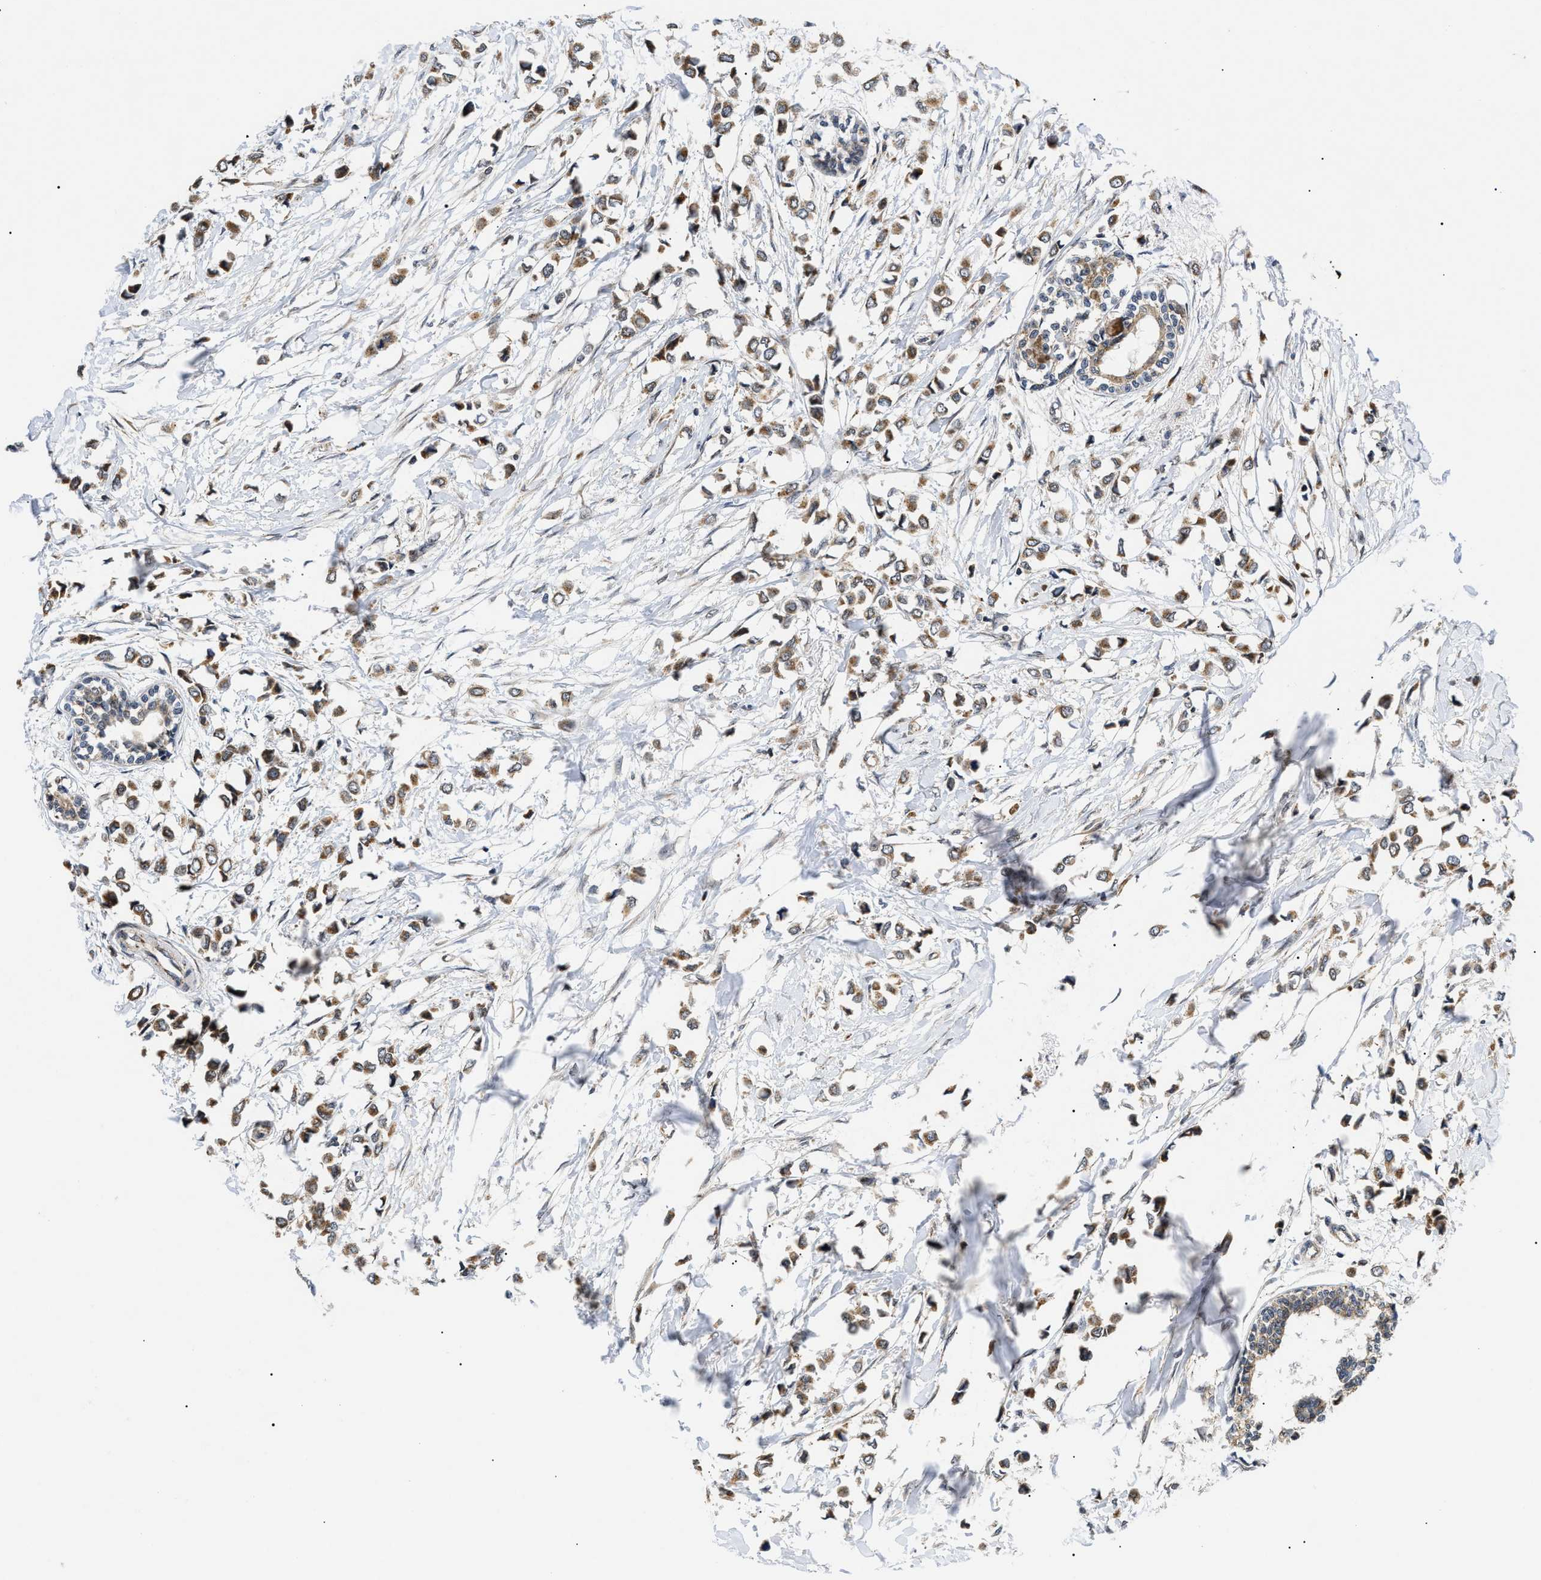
{"staining": {"intensity": "moderate", "quantity": ">75%", "location": "cytoplasmic/membranous"}, "tissue": "breast cancer", "cell_type": "Tumor cells", "image_type": "cancer", "snomed": [{"axis": "morphology", "description": "Lobular carcinoma"}, {"axis": "topography", "description": "Breast"}], "caption": "Breast lobular carcinoma stained with a brown dye exhibits moderate cytoplasmic/membranous positive positivity in approximately >75% of tumor cells.", "gene": "ZBTB11", "patient": {"sex": "female", "age": 51}}